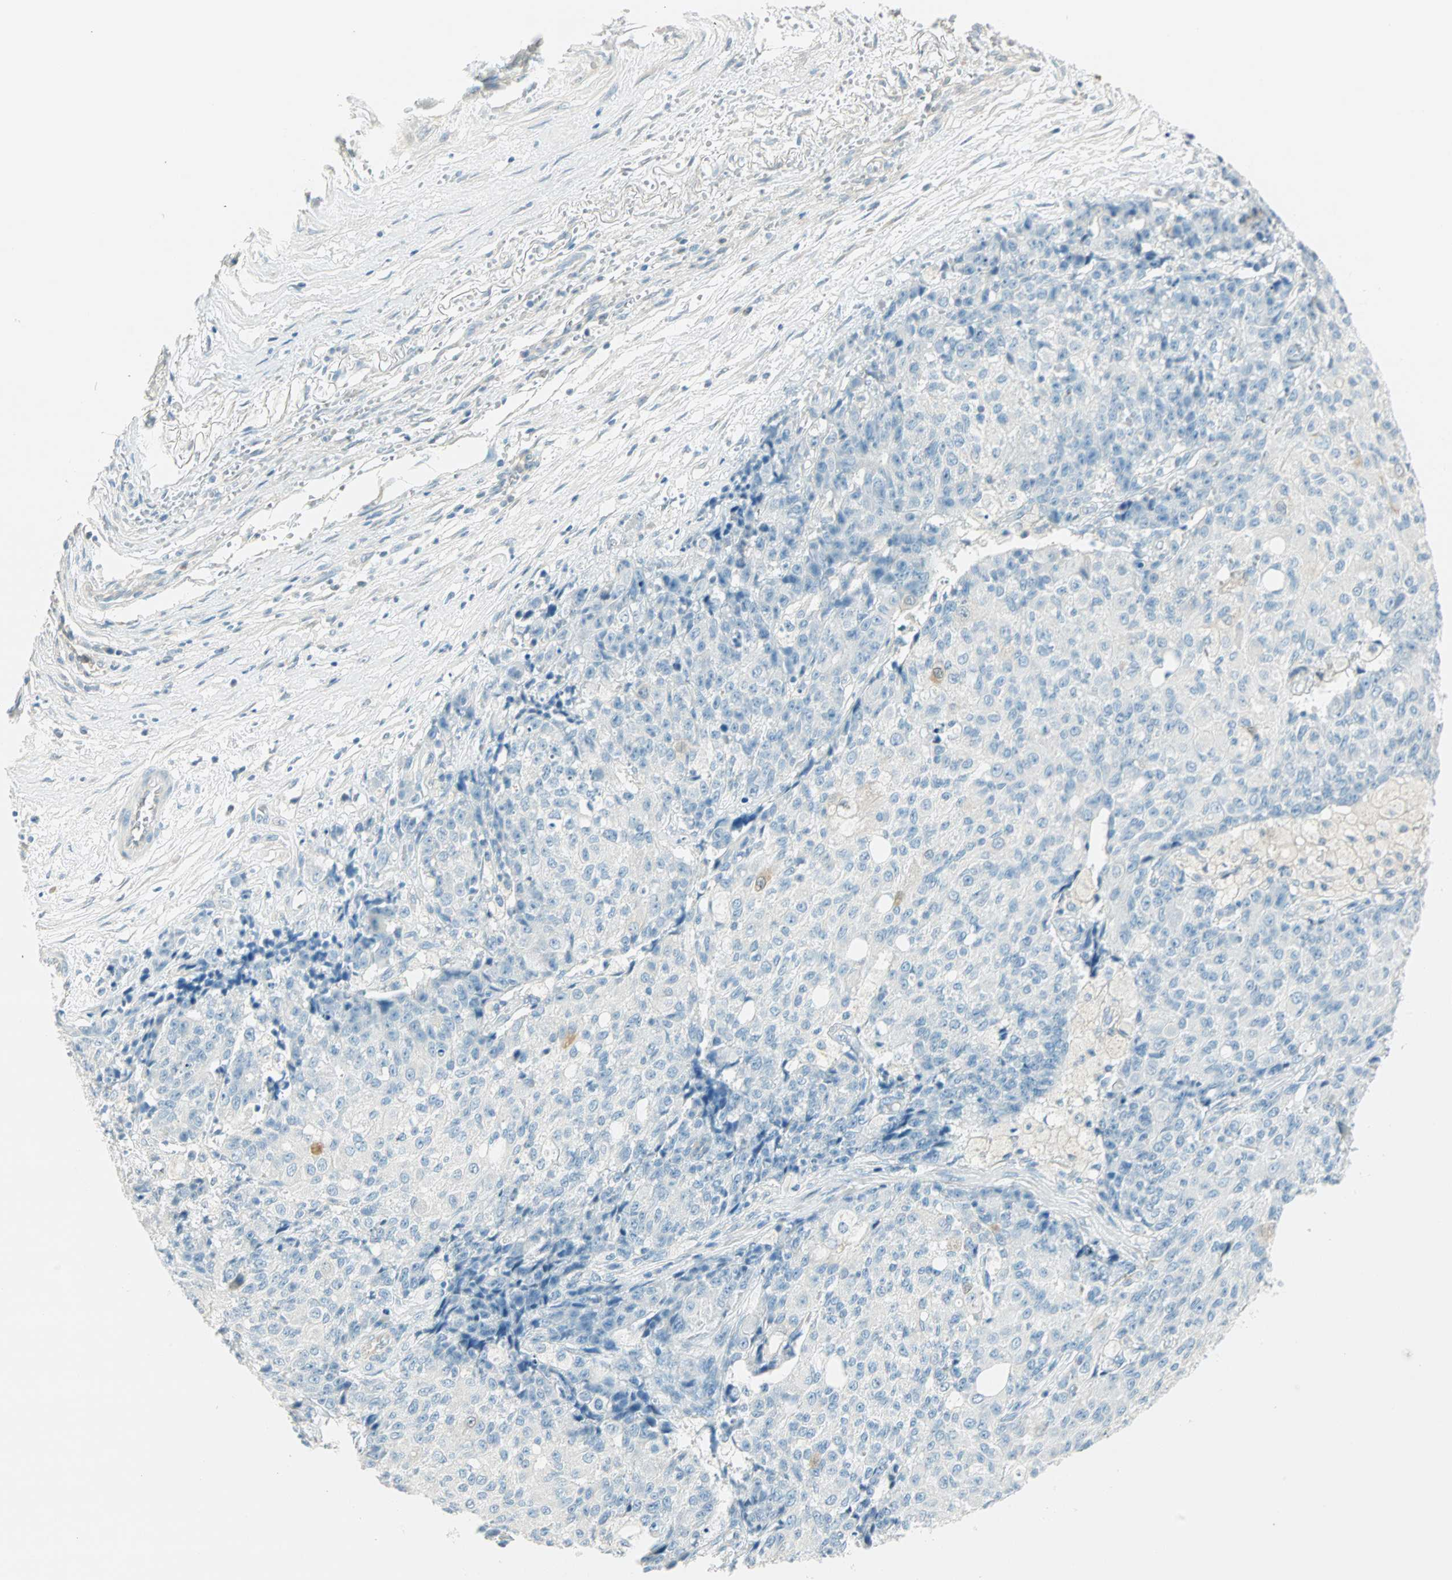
{"staining": {"intensity": "negative", "quantity": "none", "location": "none"}, "tissue": "ovarian cancer", "cell_type": "Tumor cells", "image_type": "cancer", "snomed": [{"axis": "morphology", "description": "Carcinoma, endometroid"}, {"axis": "topography", "description": "Ovary"}], "caption": "IHC of ovarian cancer (endometroid carcinoma) reveals no expression in tumor cells.", "gene": "S100A1", "patient": {"sex": "female", "age": 42}}